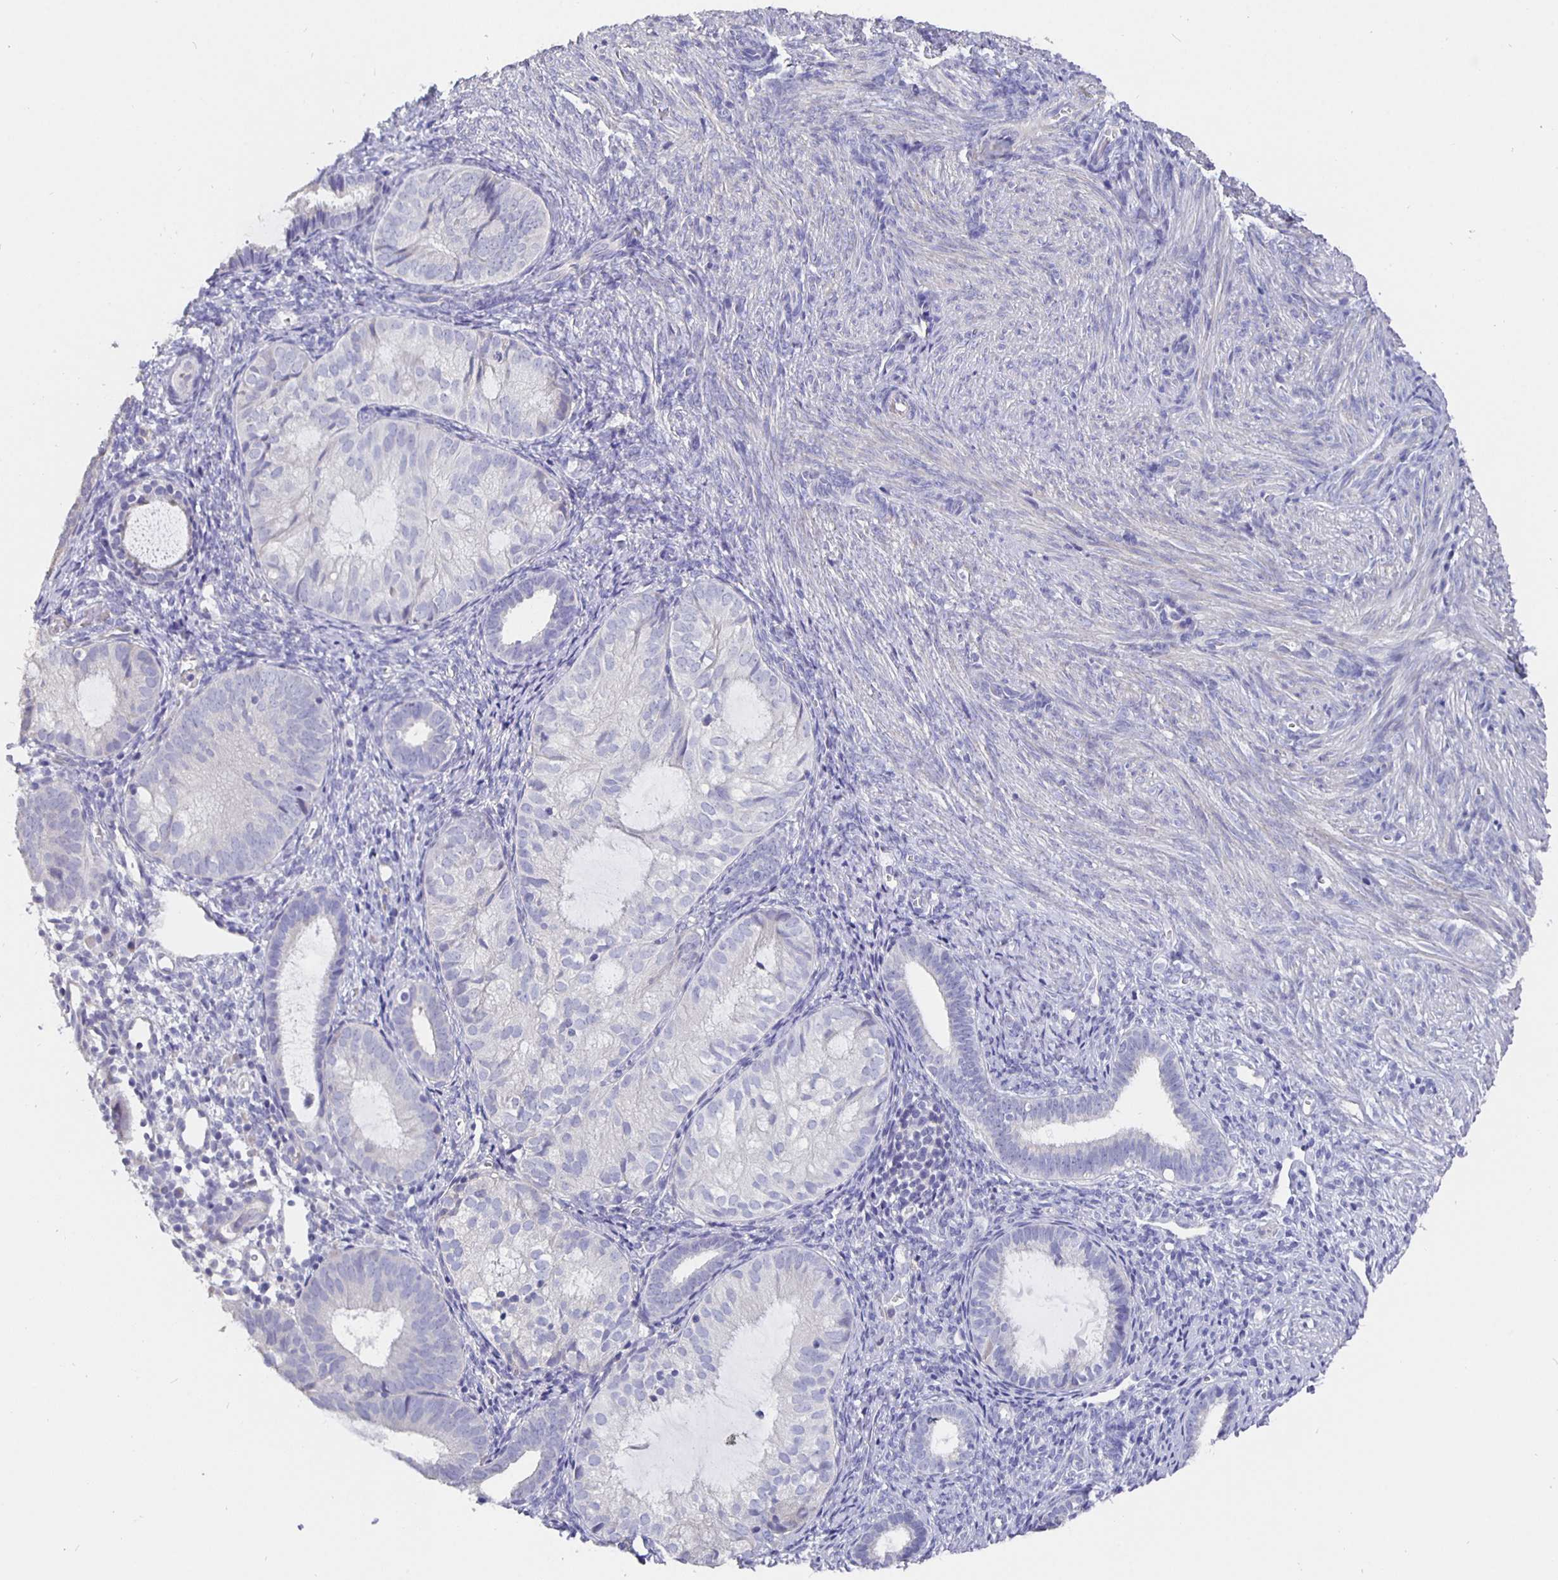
{"staining": {"intensity": "negative", "quantity": "none", "location": "none"}, "tissue": "endometrial cancer", "cell_type": "Tumor cells", "image_type": "cancer", "snomed": [{"axis": "morphology", "description": "Normal tissue, NOS"}, {"axis": "morphology", "description": "Adenocarcinoma, NOS"}, {"axis": "topography", "description": "Smooth muscle"}, {"axis": "topography", "description": "Endometrium"}, {"axis": "topography", "description": "Myometrium, NOS"}], "caption": "An IHC photomicrograph of endometrial cancer is shown. There is no staining in tumor cells of endometrial cancer.", "gene": "CFAP74", "patient": {"sex": "female", "age": 81}}